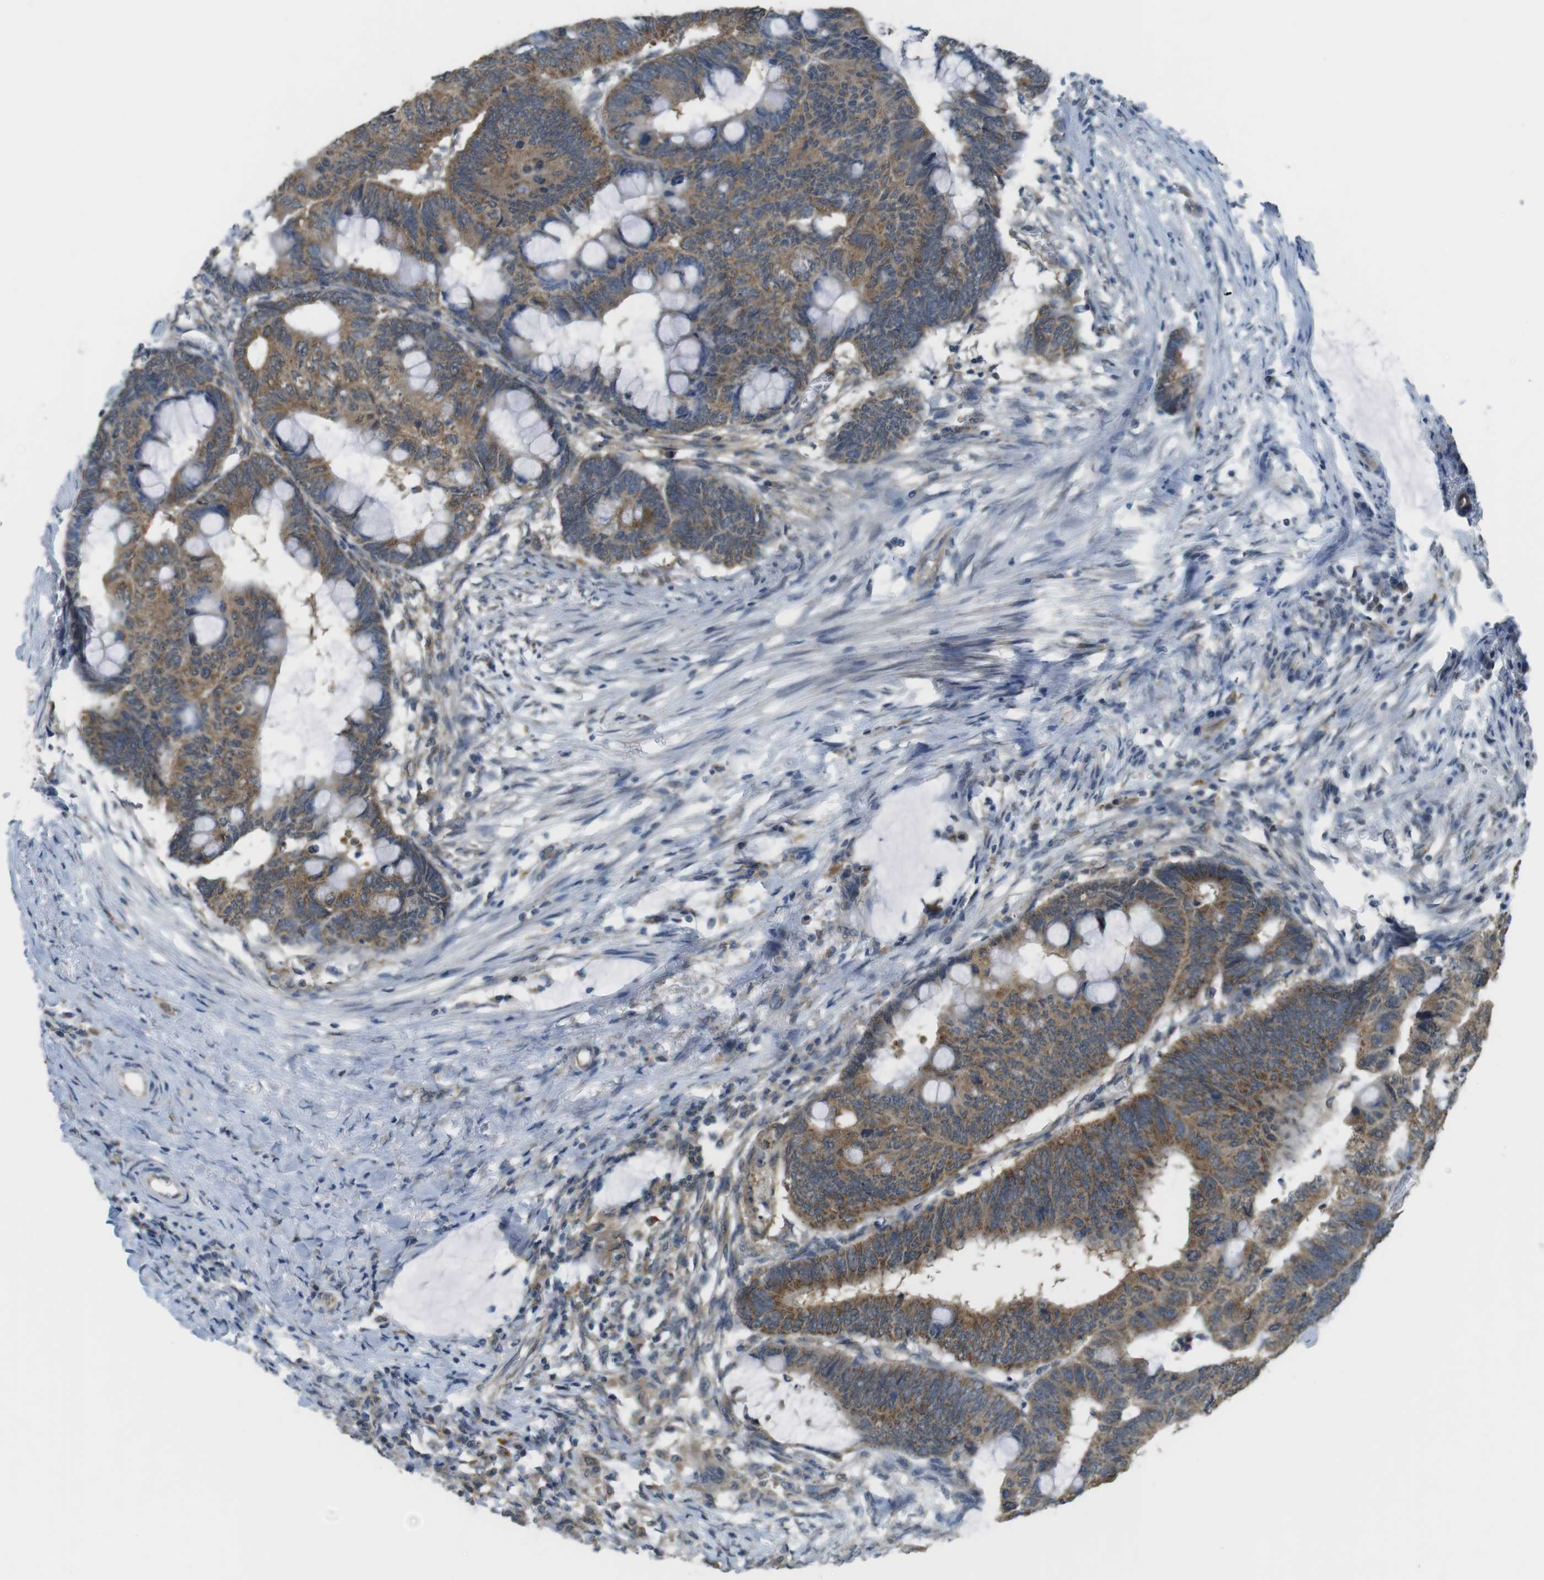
{"staining": {"intensity": "moderate", "quantity": ">75%", "location": "cytoplasmic/membranous"}, "tissue": "colorectal cancer", "cell_type": "Tumor cells", "image_type": "cancer", "snomed": [{"axis": "morphology", "description": "Normal tissue, NOS"}, {"axis": "morphology", "description": "Adenocarcinoma, NOS"}, {"axis": "topography", "description": "Rectum"}, {"axis": "topography", "description": "Peripheral nerve tissue"}], "caption": "The immunohistochemical stain labels moderate cytoplasmic/membranous positivity in tumor cells of colorectal cancer (adenocarcinoma) tissue.", "gene": "BRI3BP", "patient": {"sex": "male", "age": 92}}